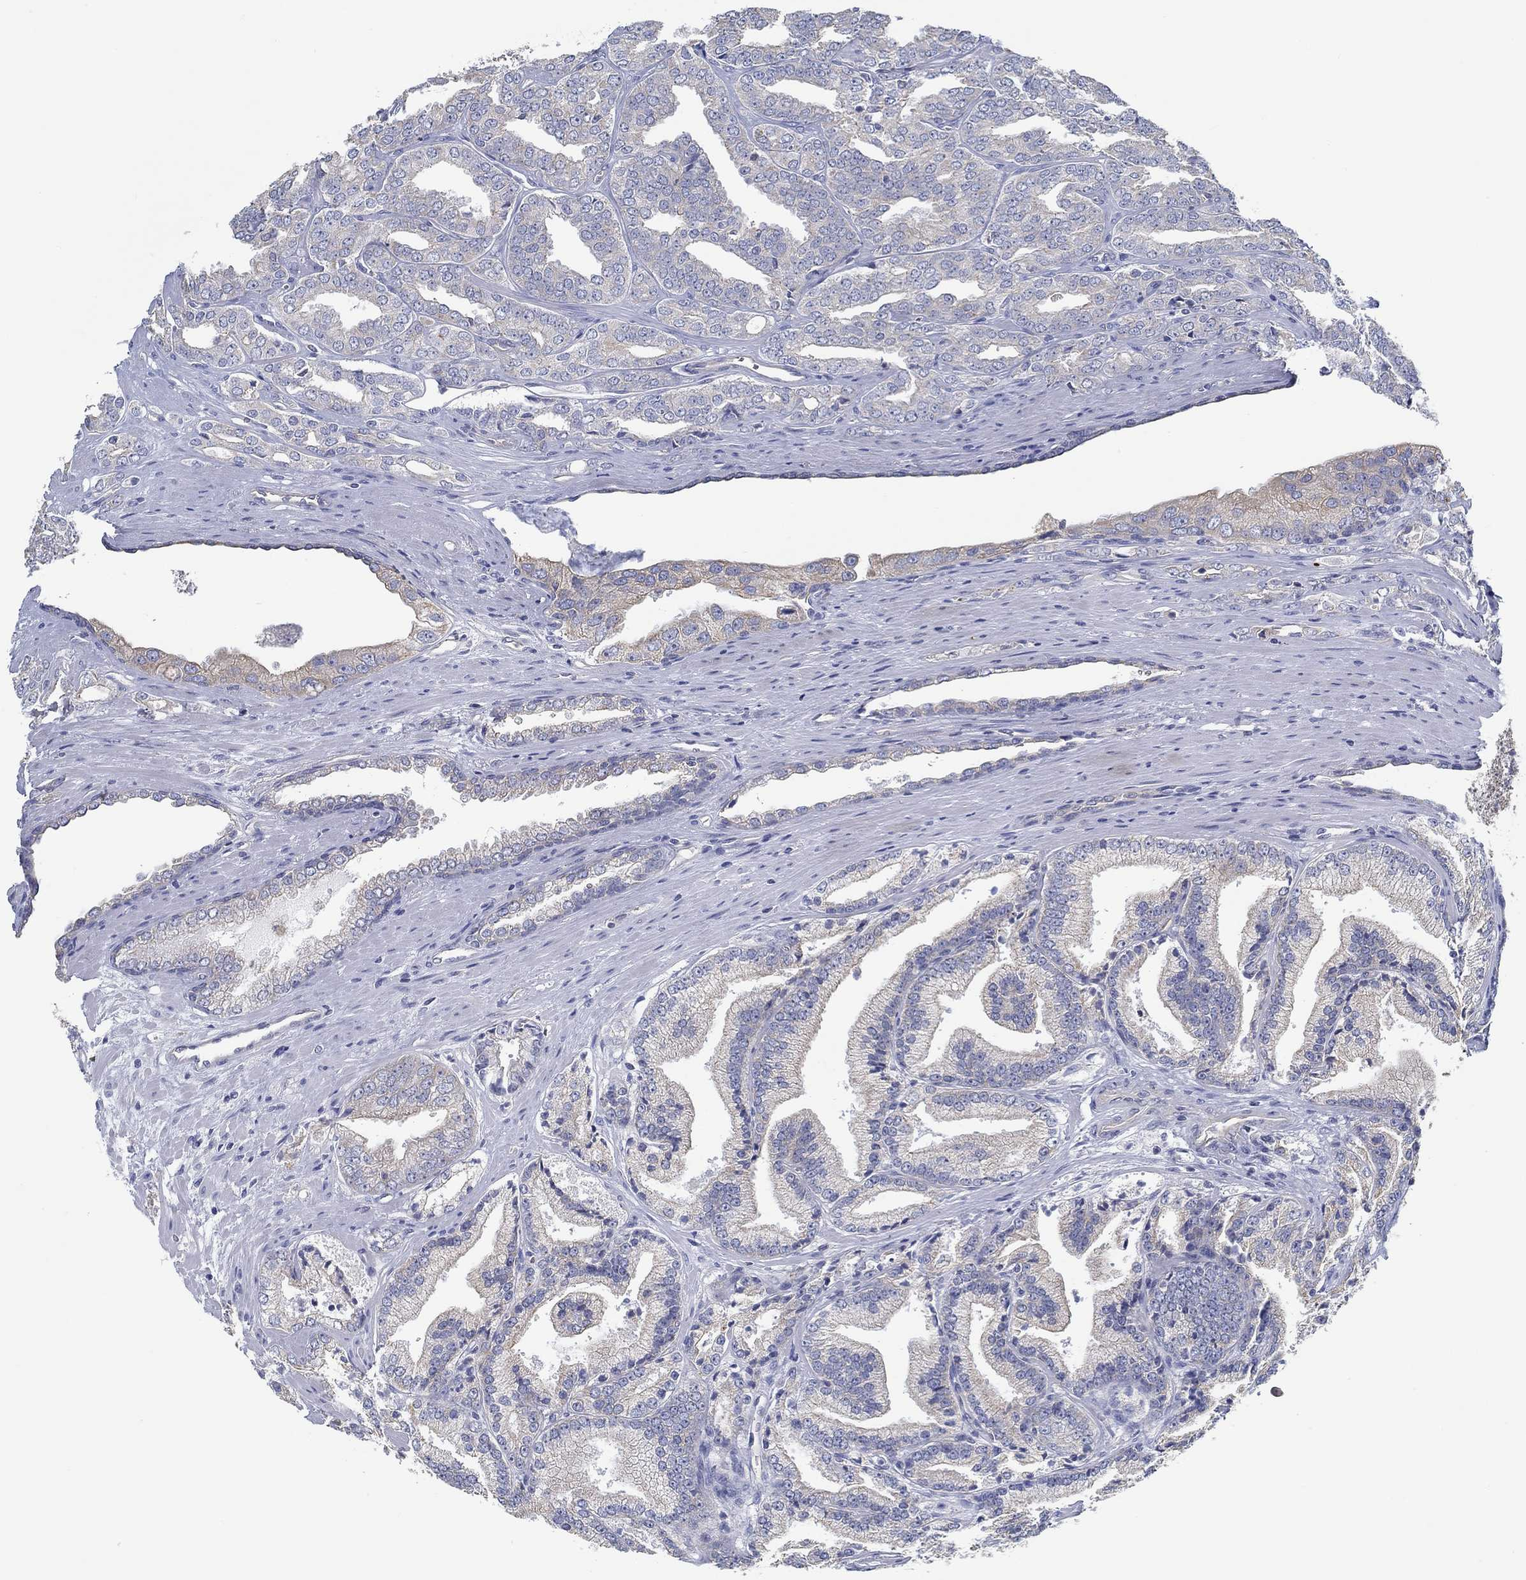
{"staining": {"intensity": "moderate", "quantity": "<25%", "location": "cytoplasmic/membranous"}, "tissue": "prostate cancer", "cell_type": "Tumor cells", "image_type": "cancer", "snomed": [{"axis": "morphology", "description": "Adenocarcinoma, NOS"}, {"axis": "morphology", "description": "Adenocarcinoma, High grade"}, {"axis": "topography", "description": "Prostate"}], "caption": "Tumor cells demonstrate moderate cytoplasmic/membranous positivity in approximately <25% of cells in high-grade adenocarcinoma (prostate).", "gene": "BBOF1", "patient": {"sex": "male", "age": 70}}